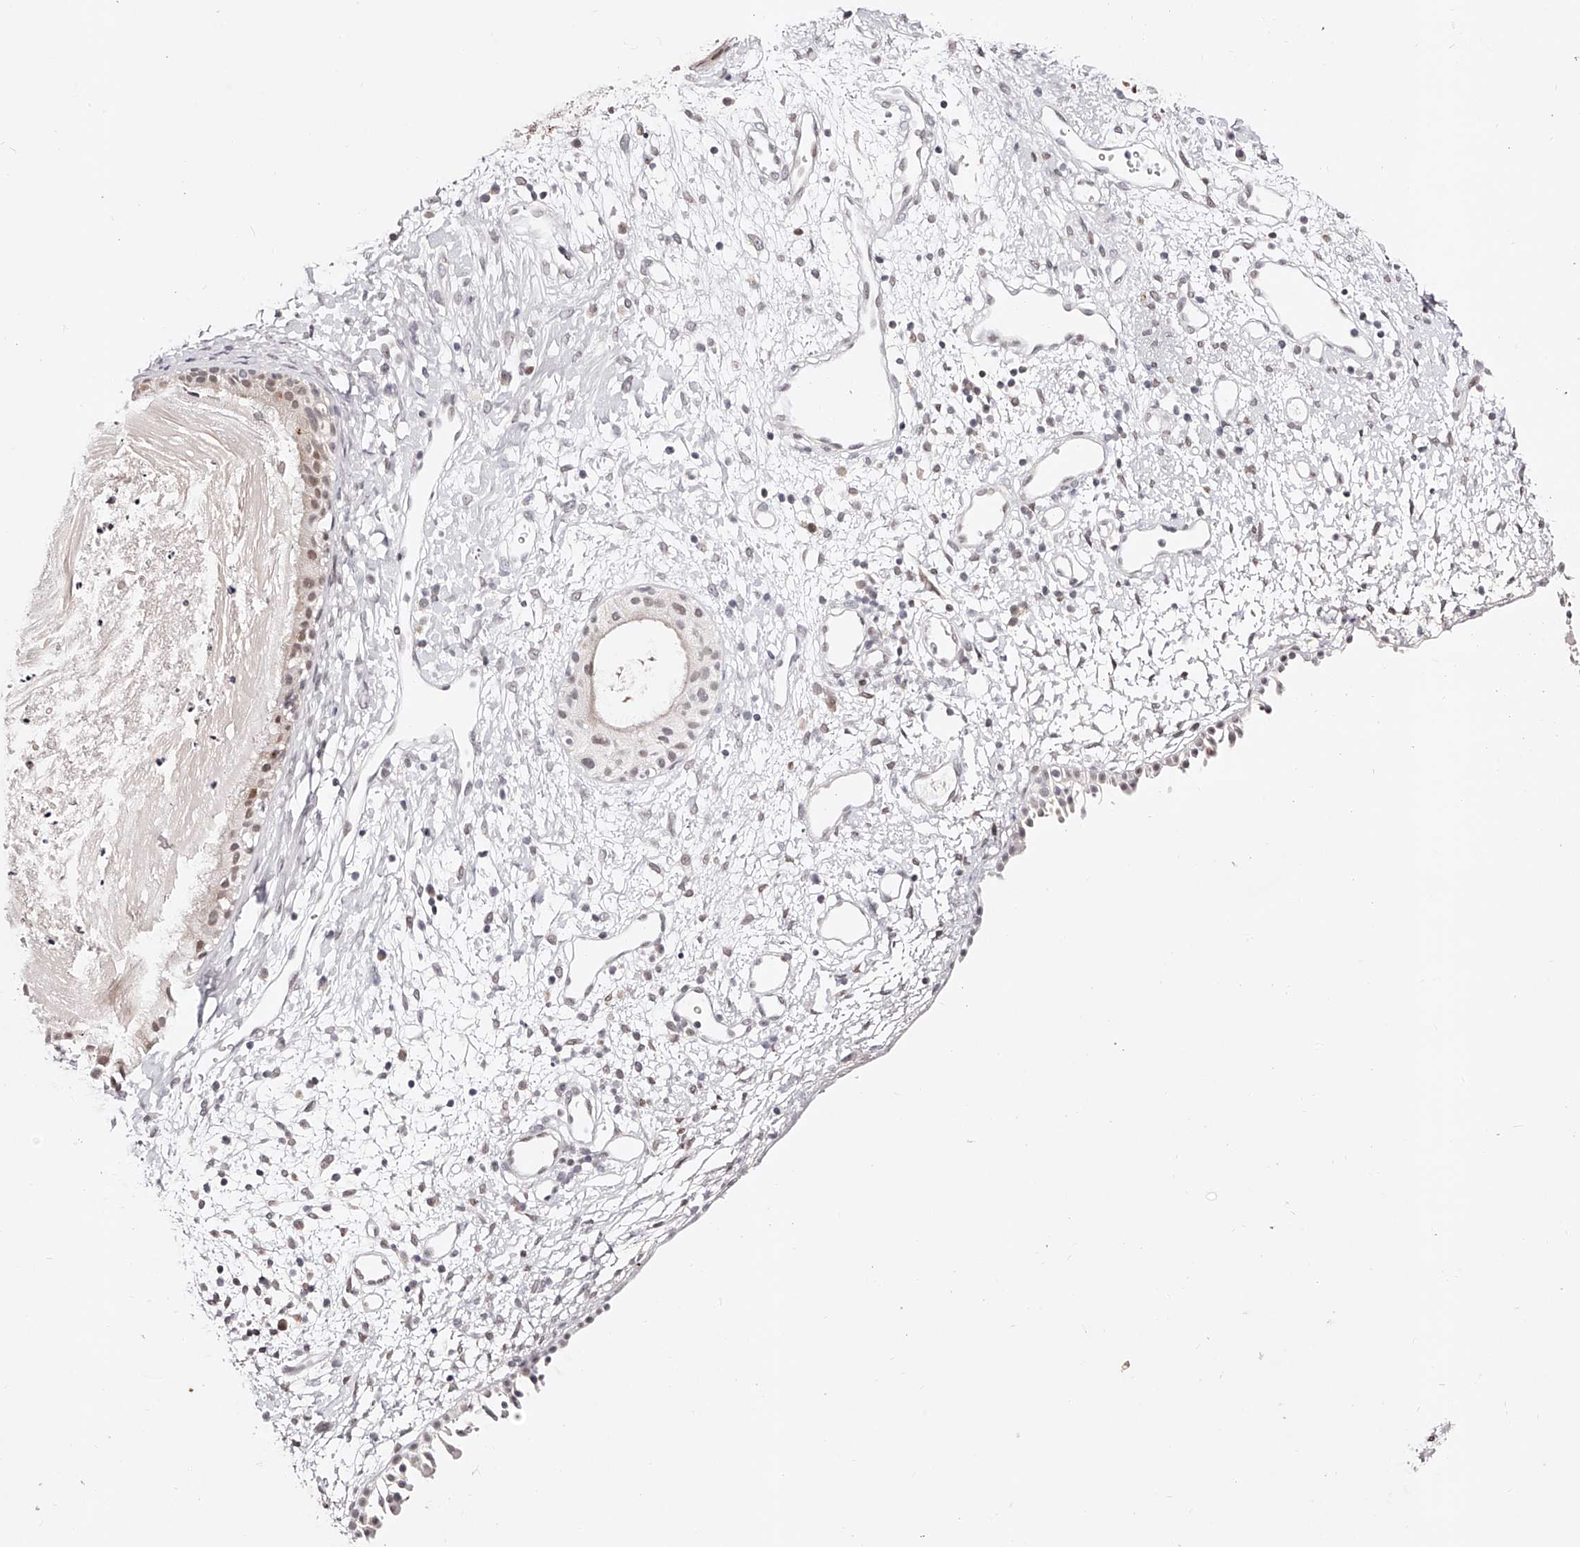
{"staining": {"intensity": "moderate", "quantity": "25%-75%", "location": "cytoplasmic/membranous"}, "tissue": "nasopharynx", "cell_type": "Respiratory epithelial cells", "image_type": "normal", "snomed": [{"axis": "morphology", "description": "Normal tissue, NOS"}, {"axis": "topography", "description": "Nasopharynx"}], "caption": "Nasopharynx stained with DAB (3,3'-diaminobenzidine) immunohistochemistry (IHC) exhibits medium levels of moderate cytoplasmic/membranous staining in about 25%-75% of respiratory epithelial cells. Nuclei are stained in blue.", "gene": "USF3", "patient": {"sex": "male", "age": 22}}